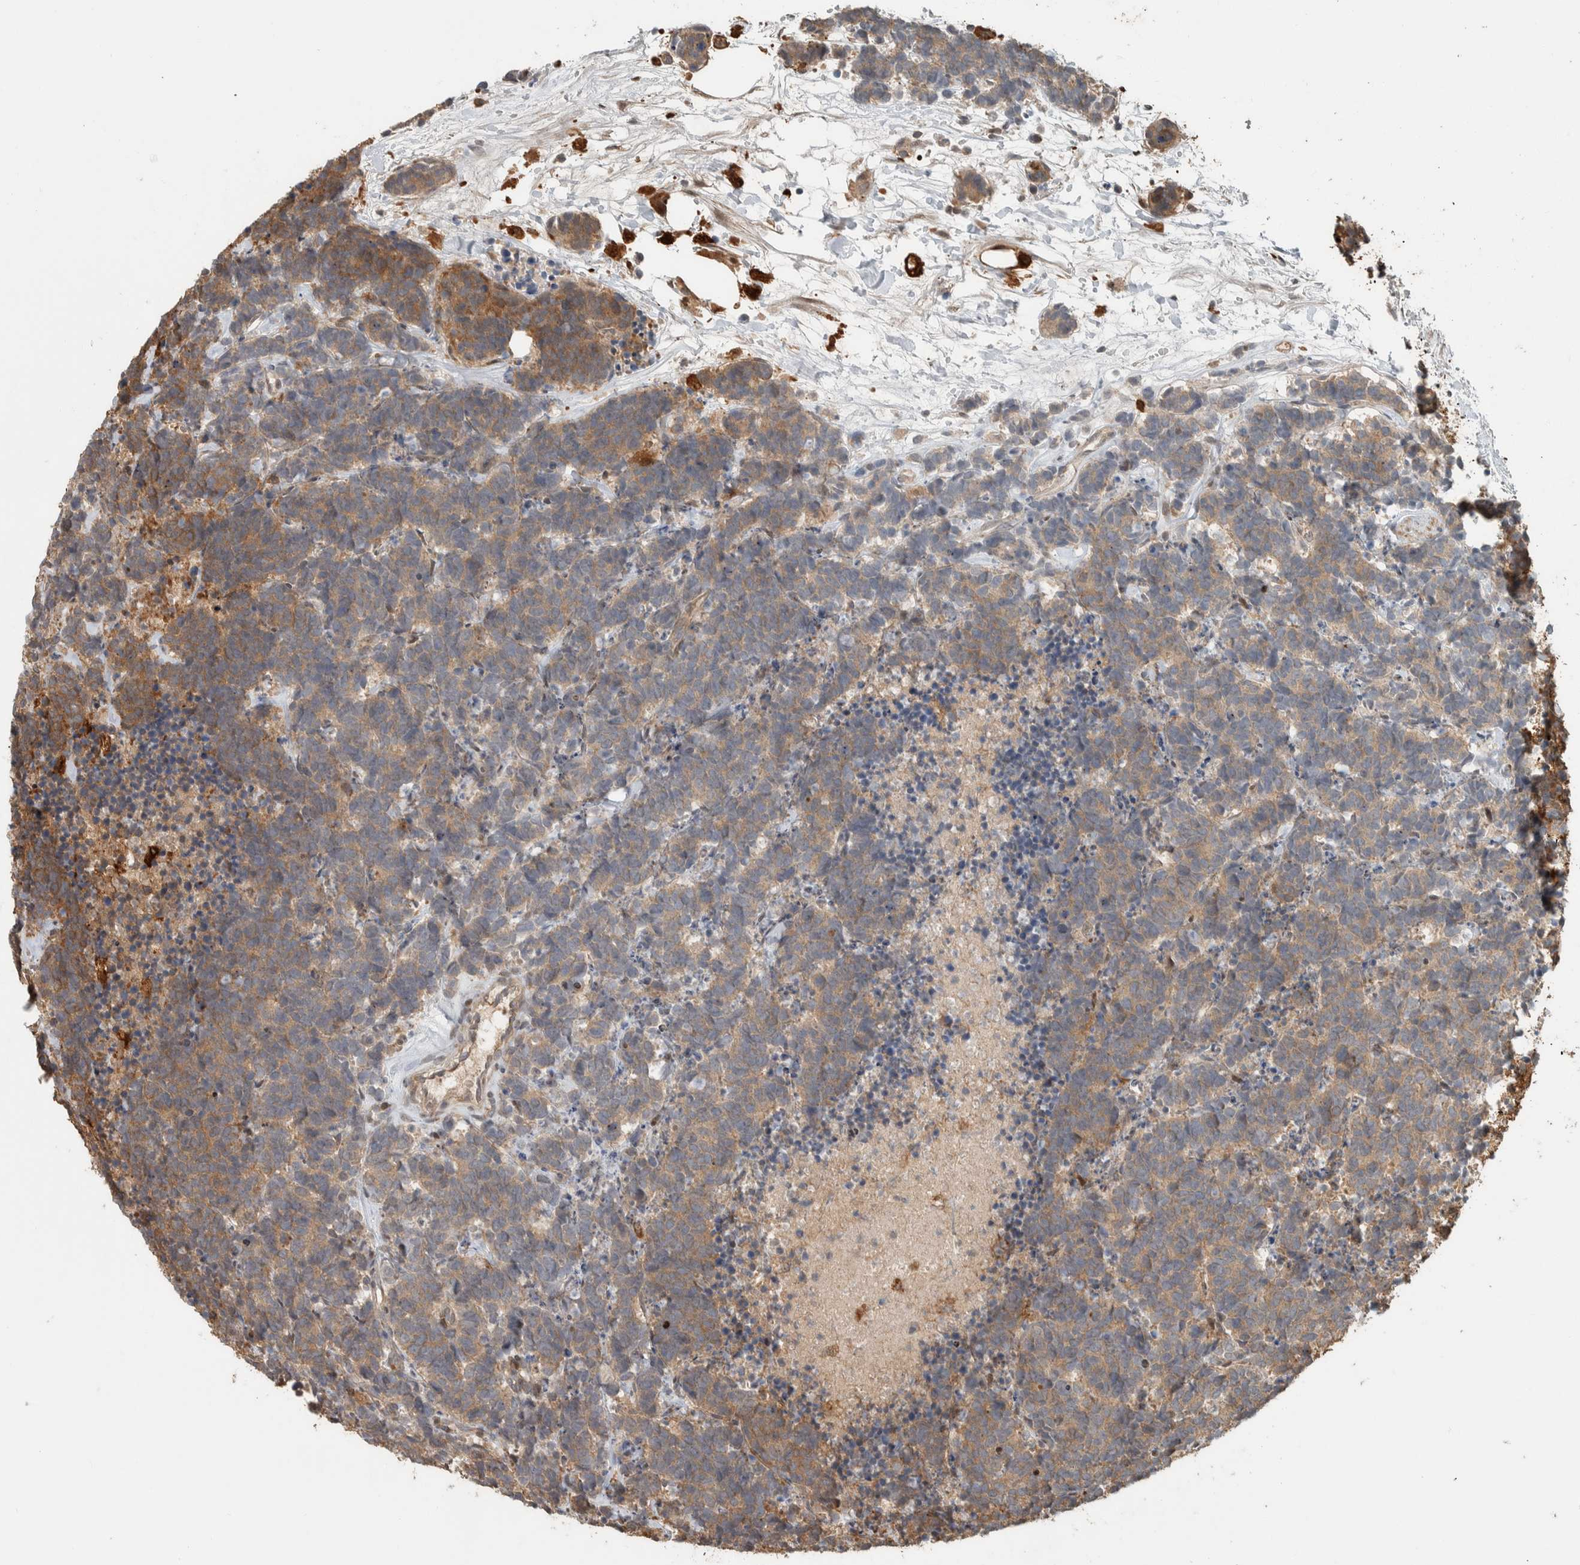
{"staining": {"intensity": "moderate", "quantity": ">75%", "location": "cytoplasmic/membranous"}, "tissue": "carcinoid", "cell_type": "Tumor cells", "image_type": "cancer", "snomed": [{"axis": "morphology", "description": "Carcinoma, NOS"}, {"axis": "morphology", "description": "Carcinoid, malignant, NOS"}, {"axis": "topography", "description": "Urinary bladder"}], "caption": "Approximately >75% of tumor cells in human carcinoid demonstrate moderate cytoplasmic/membranous protein expression as visualized by brown immunohistochemical staining.", "gene": "CNTROB", "patient": {"sex": "male", "age": 57}}